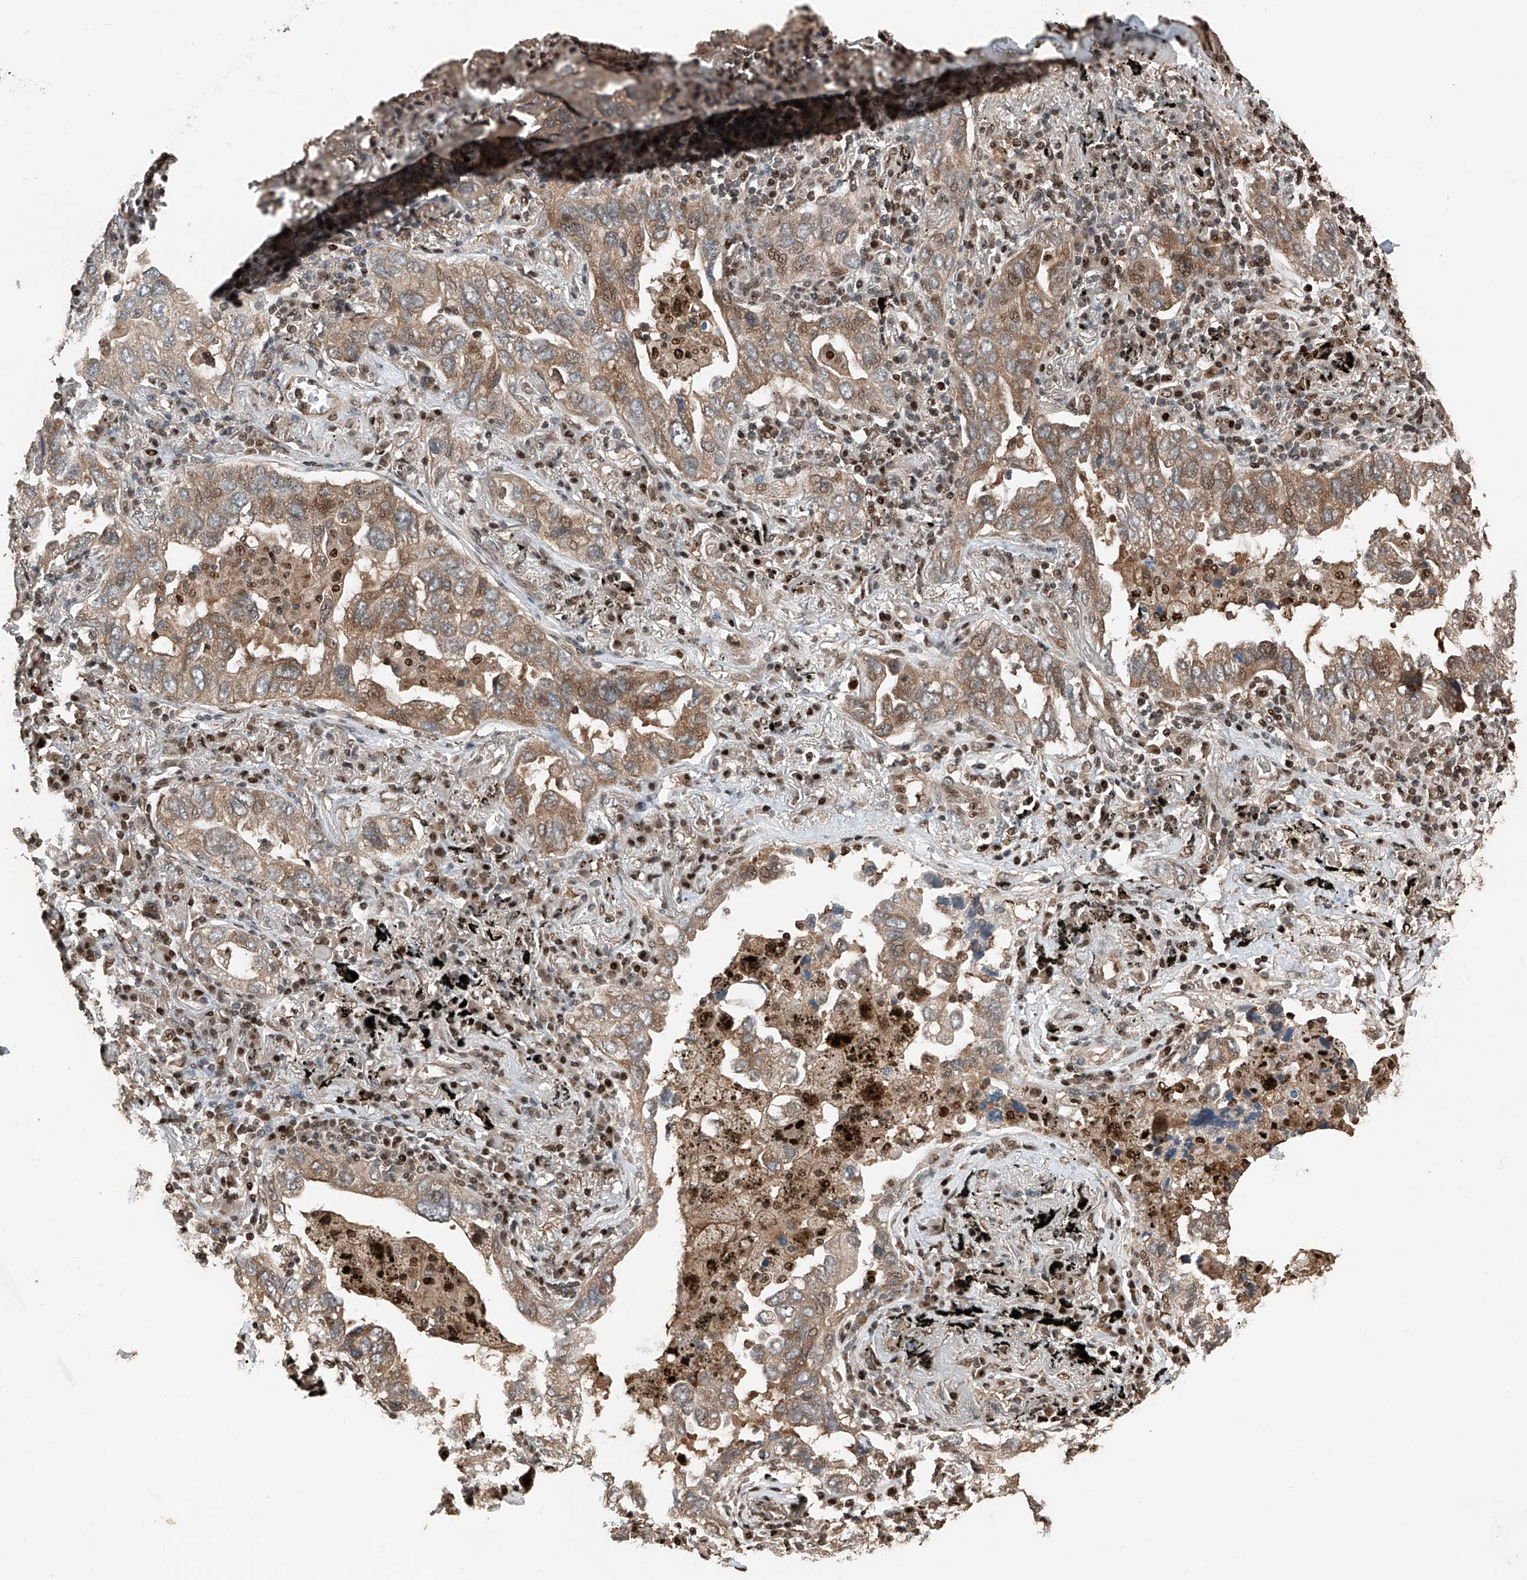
{"staining": {"intensity": "moderate", "quantity": ">75%", "location": "cytoplasmic/membranous,nuclear"}, "tissue": "lung cancer", "cell_type": "Tumor cells", "image_type": "cancer", "snomed": [{"axis": "morphology", "description": "Adenocarcinoma, NOS"}, {"axis": "topography", "description": "Lung"}], "caption": "Approximately >75% of tumor cells in lung adenocarcinoma display moderate cytoplasmic/membranous and nuclear protein expression as visualized by brown immunohistochemical staining.", "gene": "RMND1", "patient": {"sex": "male", "age": 65}}